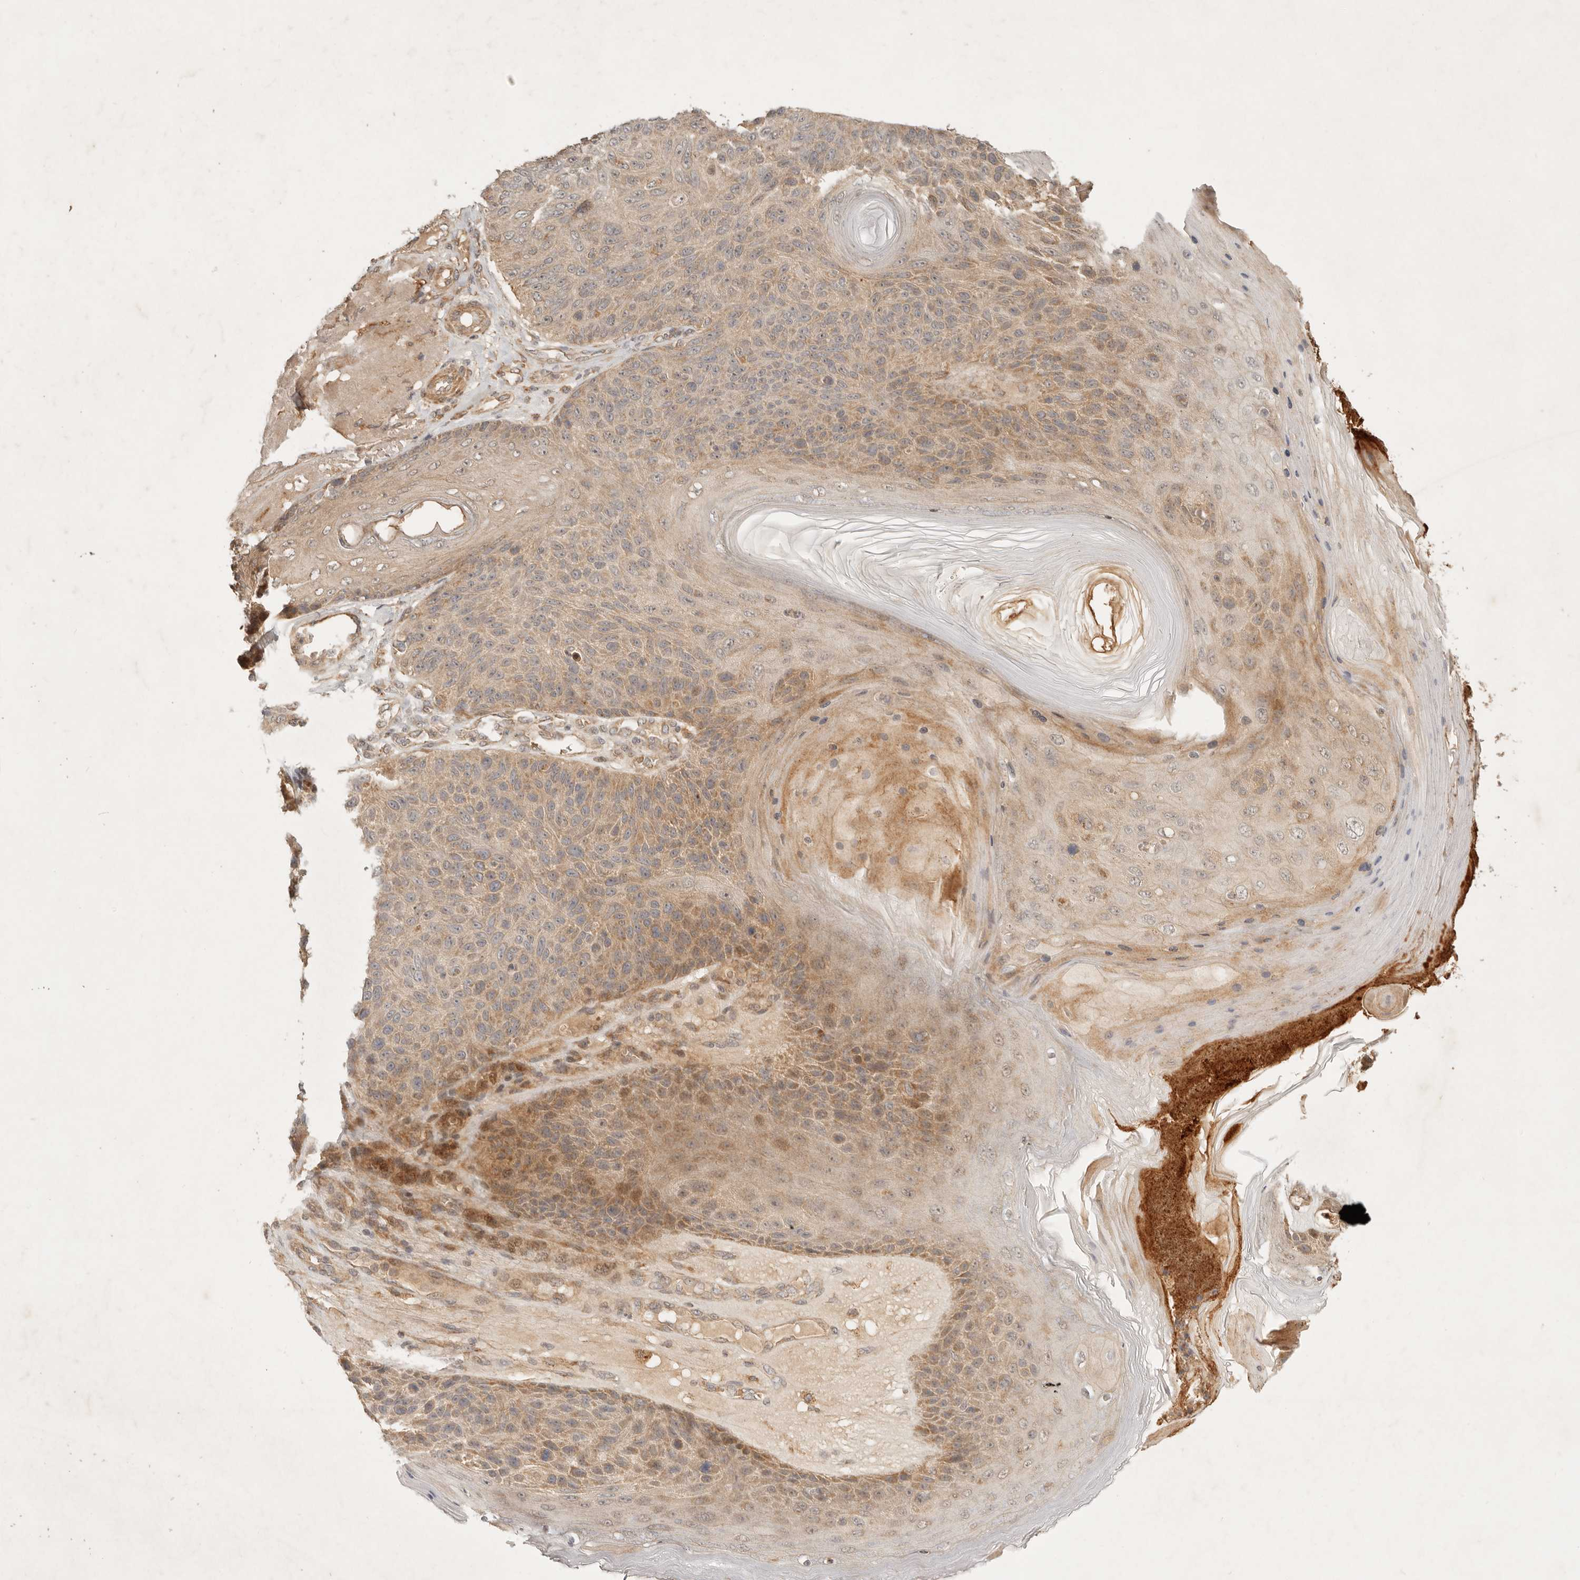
{"staining": {"intensity": "moderate", "quantity": "25%-75%", "location": "cytoplasmic/membranous"}, "tissue": "skin cancer", "cell_type": "Tumor cells", "image_type": "cancer", "snomed": [{"axis": "morphology", "description": "Squamous cell carcinoma, NOS"}, {"axis": "topography", "description": "Skin"}], "caption": "Brown immunohistochemical staining in skin cancer reveals moderate cytoplasmic/membranous expression in about 25%-75% of tumor cells. Ihc stains the protein in brown and the nuclei are stained blue.", "gene": "CLEC4C", "patient": {"sex": "female", "age": 88}}